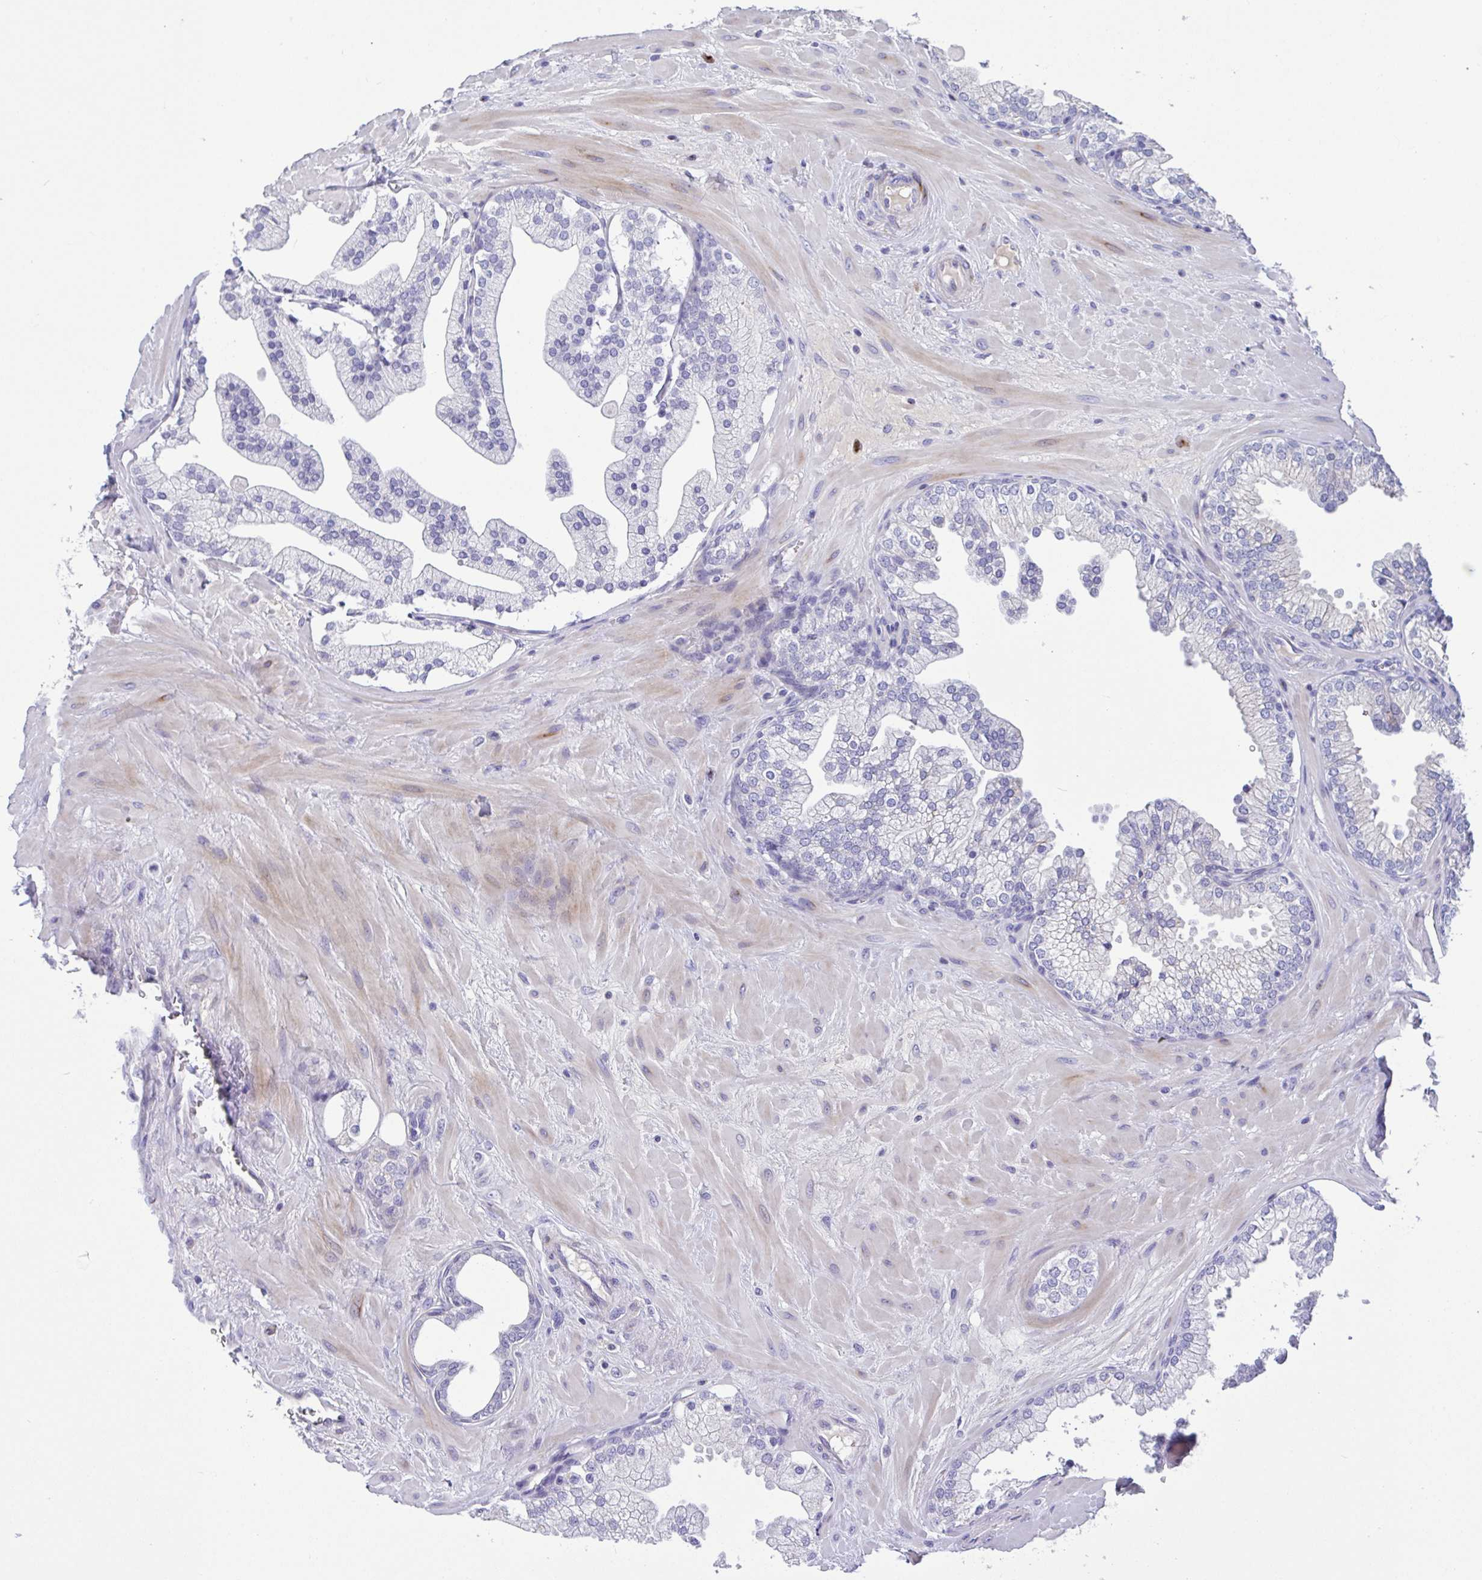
{"staining": {"intensity": "moderate", "quantity": "<25%", "location": "cytoplasmic/membranous"}, "tissue": "prostate", "cell_type": "Glandular cells", "image_type": "normal", "snomed": [{"axis": "morphology", "description": "Normal tissue, NOS"}, {"axis": "topography", "description": "Prostate"}, {"axis": "topography", "description": "Peripheral nerve tissue"}], "caption": "The photomicrograph shows staining of normal prostate, revealing moderate cytoplasmic/membranous protein expression (brown color) within glandular cells.", "gene": "FBXL20", "patient": {"sex": "male", "age": 61}}